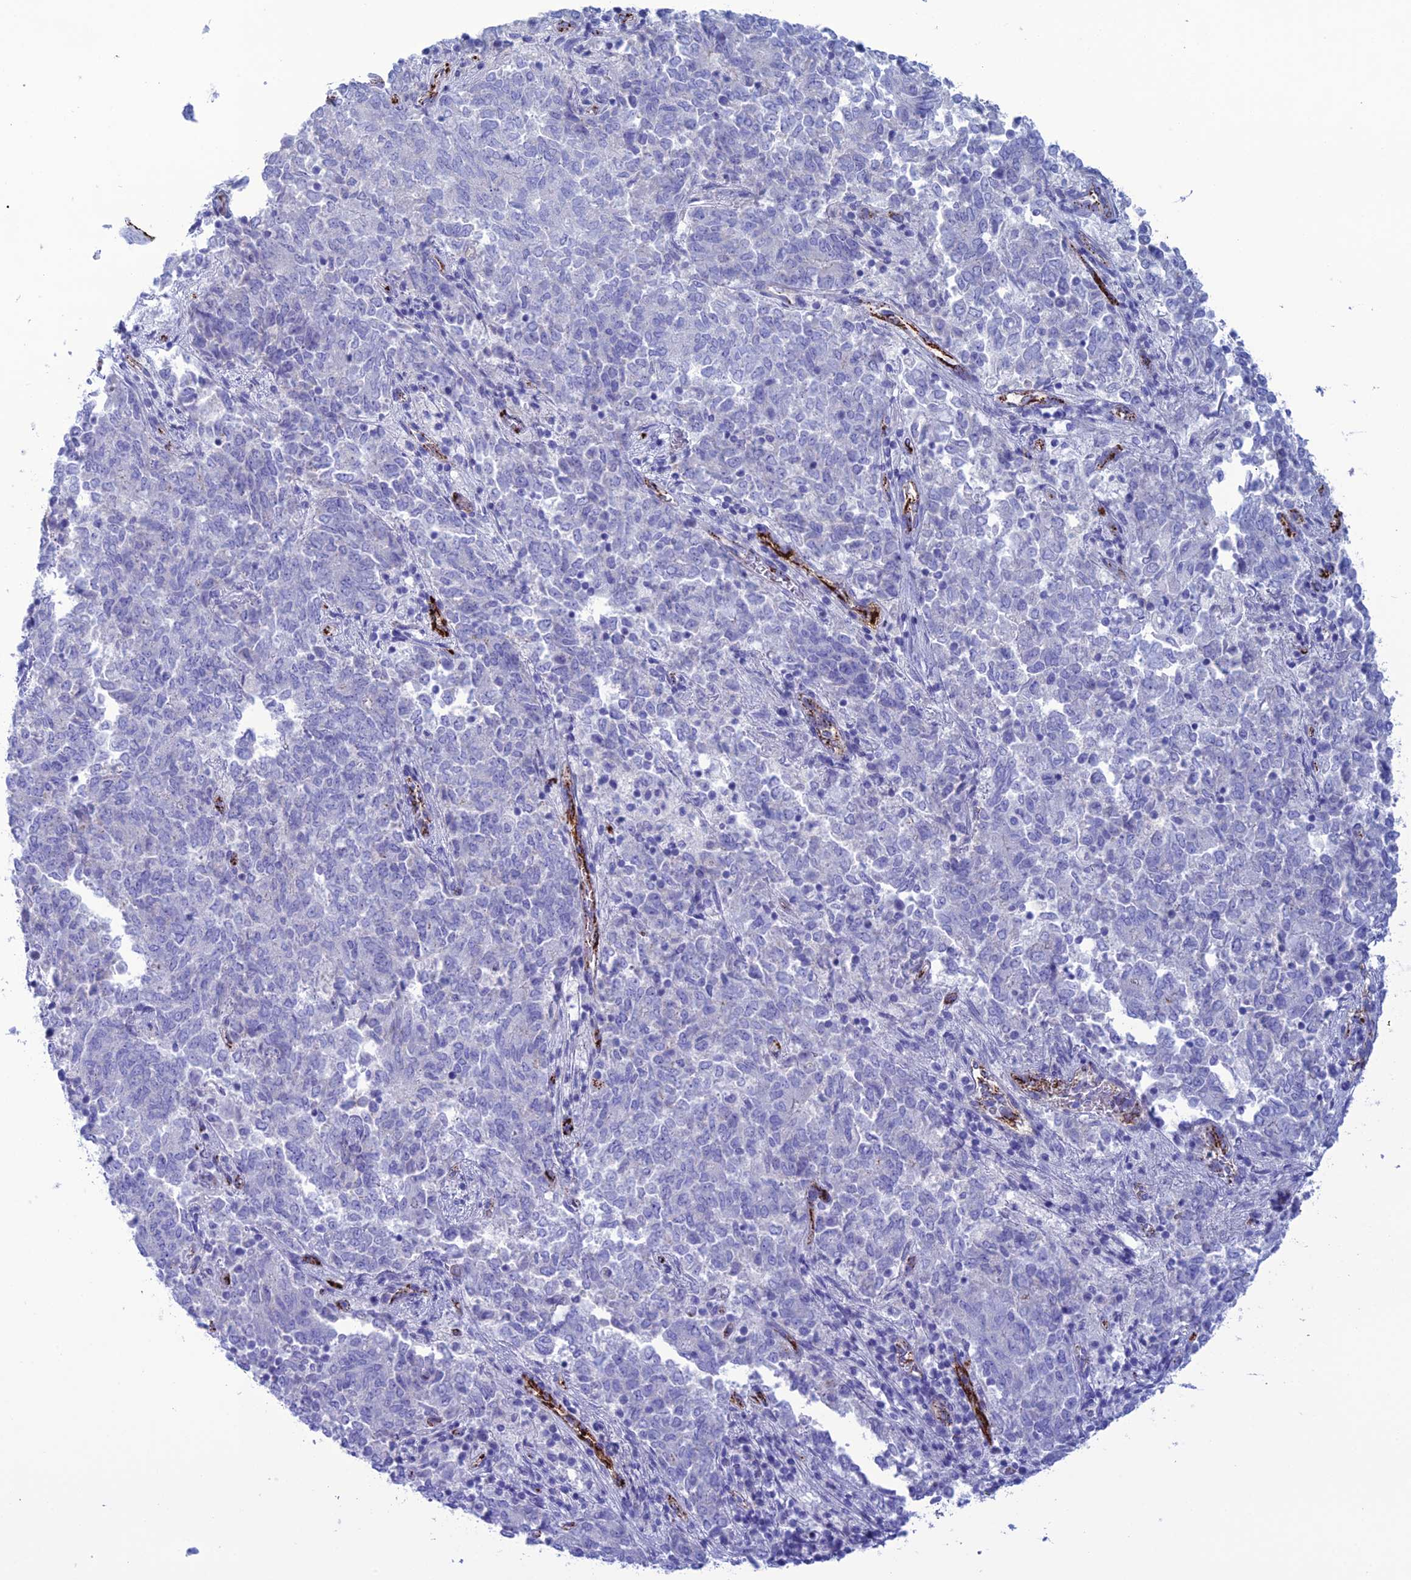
{"staining": {"intensity": "negative", "quantity": "none", "location": "none"}, "tissue": "endometrial cancer", "cell_type": "Tumor cells", "image_type": "cancer", "snomed": [{"axis": "morphology", "description": "Adenocarcinoma, NOS"}, {"axis": "topography", "description": "Endometrium"}], "caption": "Immunohistochemistry (IHC) image of neoplastic tissue: adenocarcinoma (endometrial) stained with DAB (3,3'-diaminobenzidine) reveals no significant protein staining in tumor cells.", "gene": "CDC42EP5", "patient": {"sex": "female", "age": 80}}